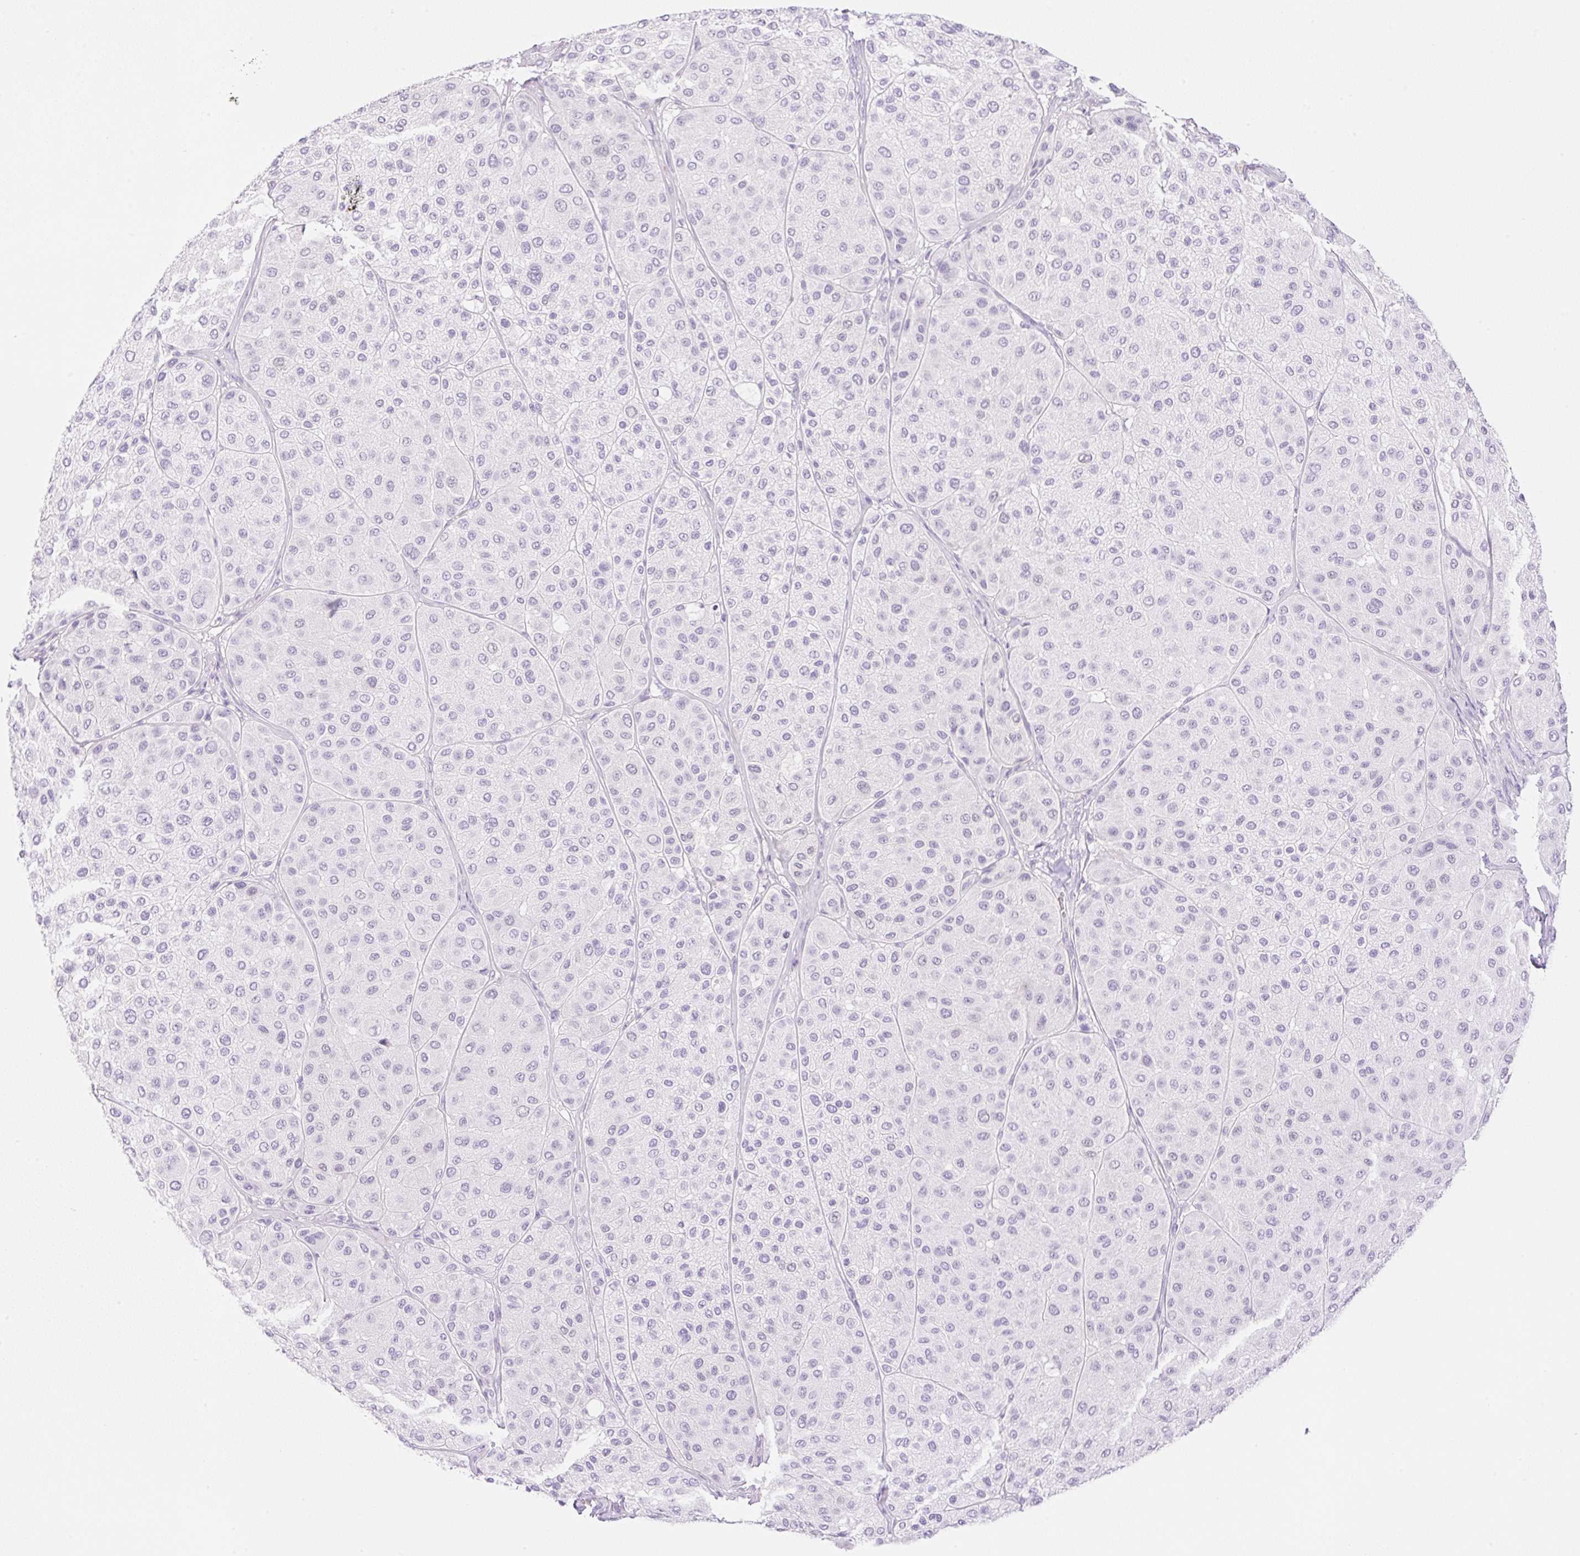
{"staining": {"intensity": "negative", "quantity": "none", "location": "none"}, "tissue": "melanoma", "cell_type": "Tumor cells", "image_type": "cancer", "snomed": [{"axis": "morphology", "description": "Malignant melanoma, Metastatic site"}, {"axis": "topography", "description": "Smooth muscle"}], "caption": "This is an IHC micrograph of human malignant melanoma (metastatic site). There is no staining in tumor cells.", "gene": "SPRR4", "patient": {"sex": "male", "age": 41}}